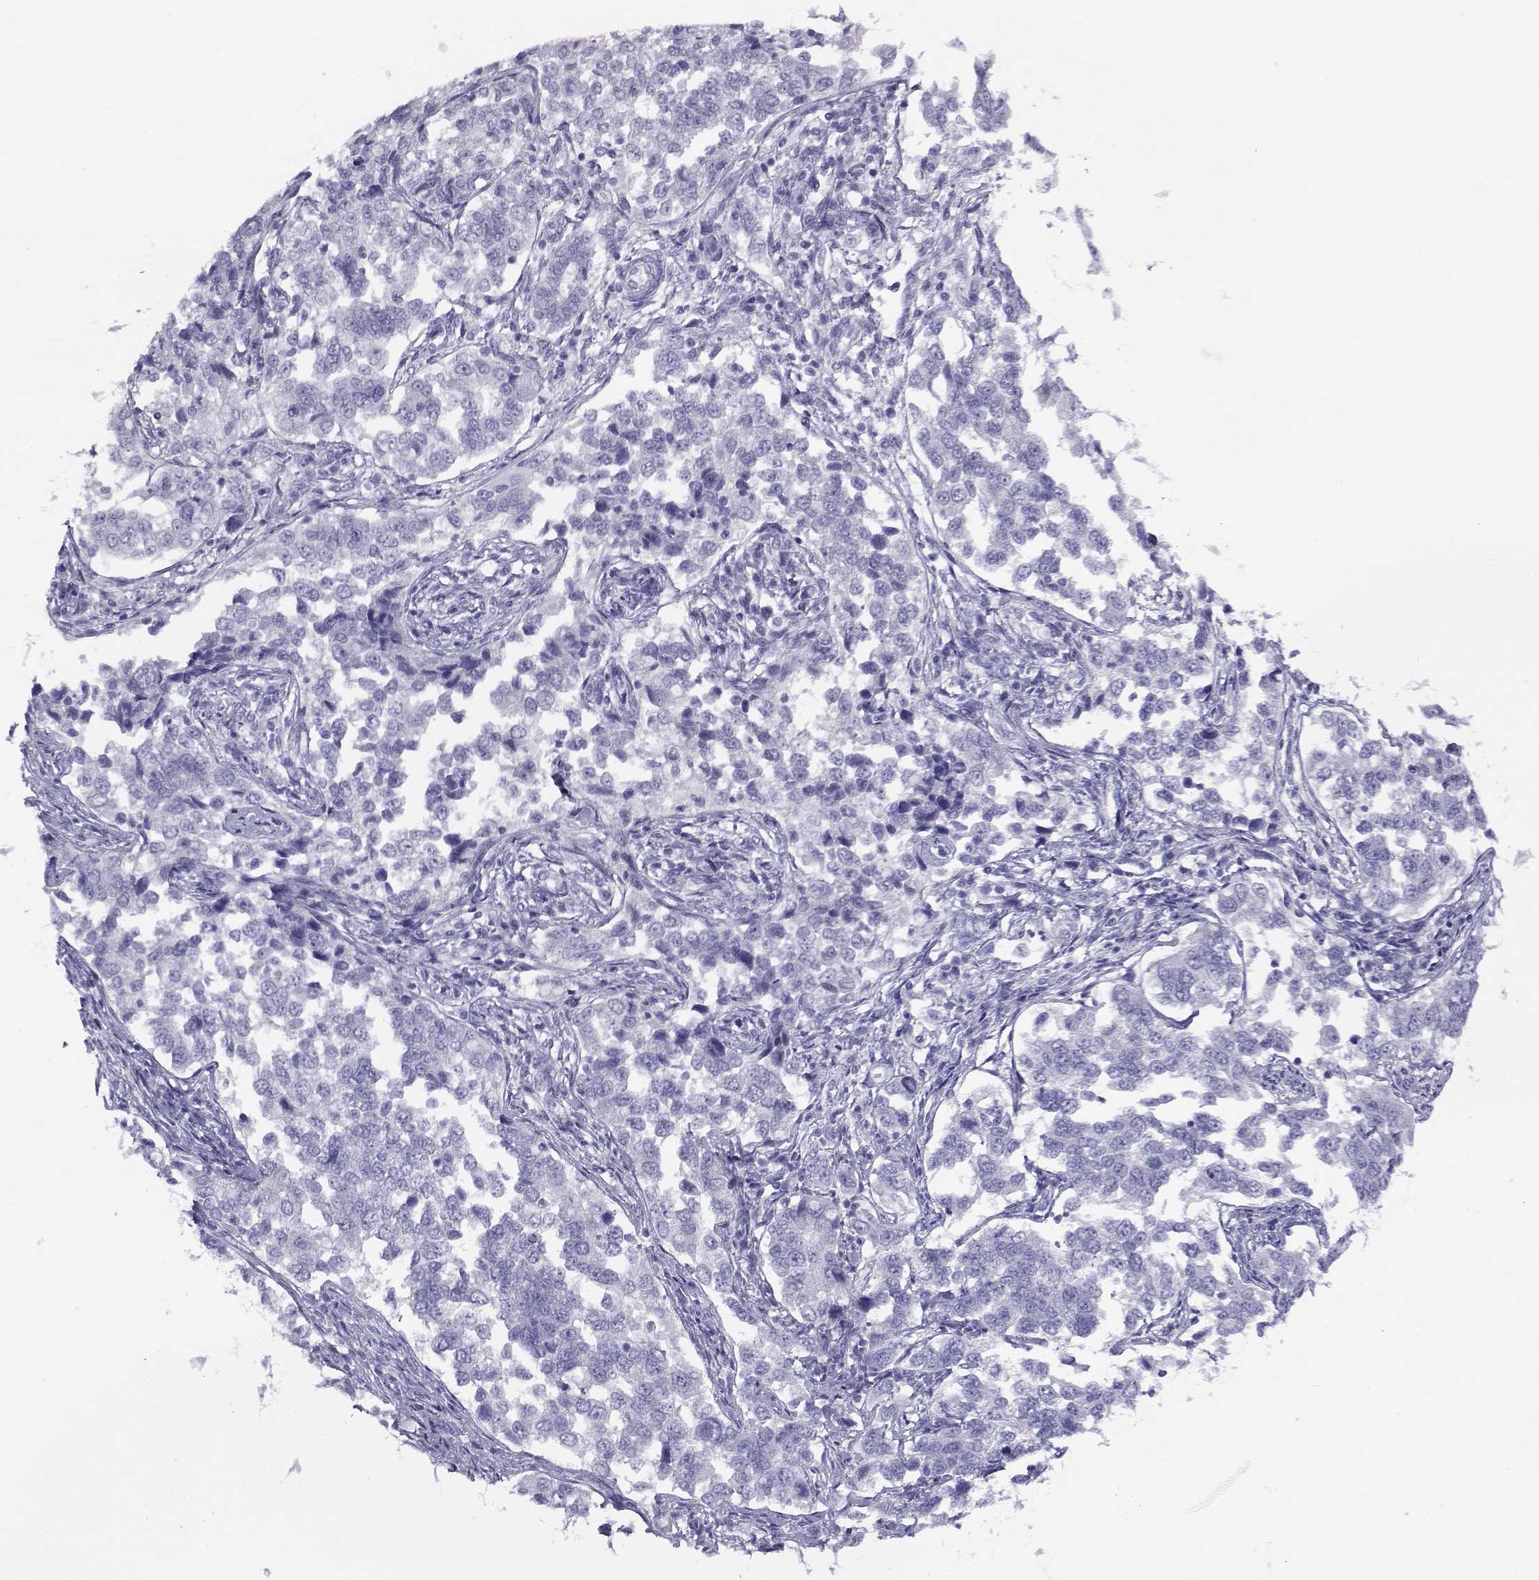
{"staining": {"intensity": "negative", "quantity": "none", "location": "none"}, "tissue": "endometrial cancer", "cell_type": "Tumor cells", "image_type": "cancer", "snomed": [{"axis": "morphology", "description": "Adenocarcinoma, NOS"}, {"axis": "topography", "description": "Endometrium"}], "caption": "Micrograph shows no protein staining in tumor cells of endometrial adenocarcinoma tissue. (Brightfield microscopy of DAB IHC at high magnification).", "gene": "RHOXF2", "patient": {"sex": "female", "age": 43}}